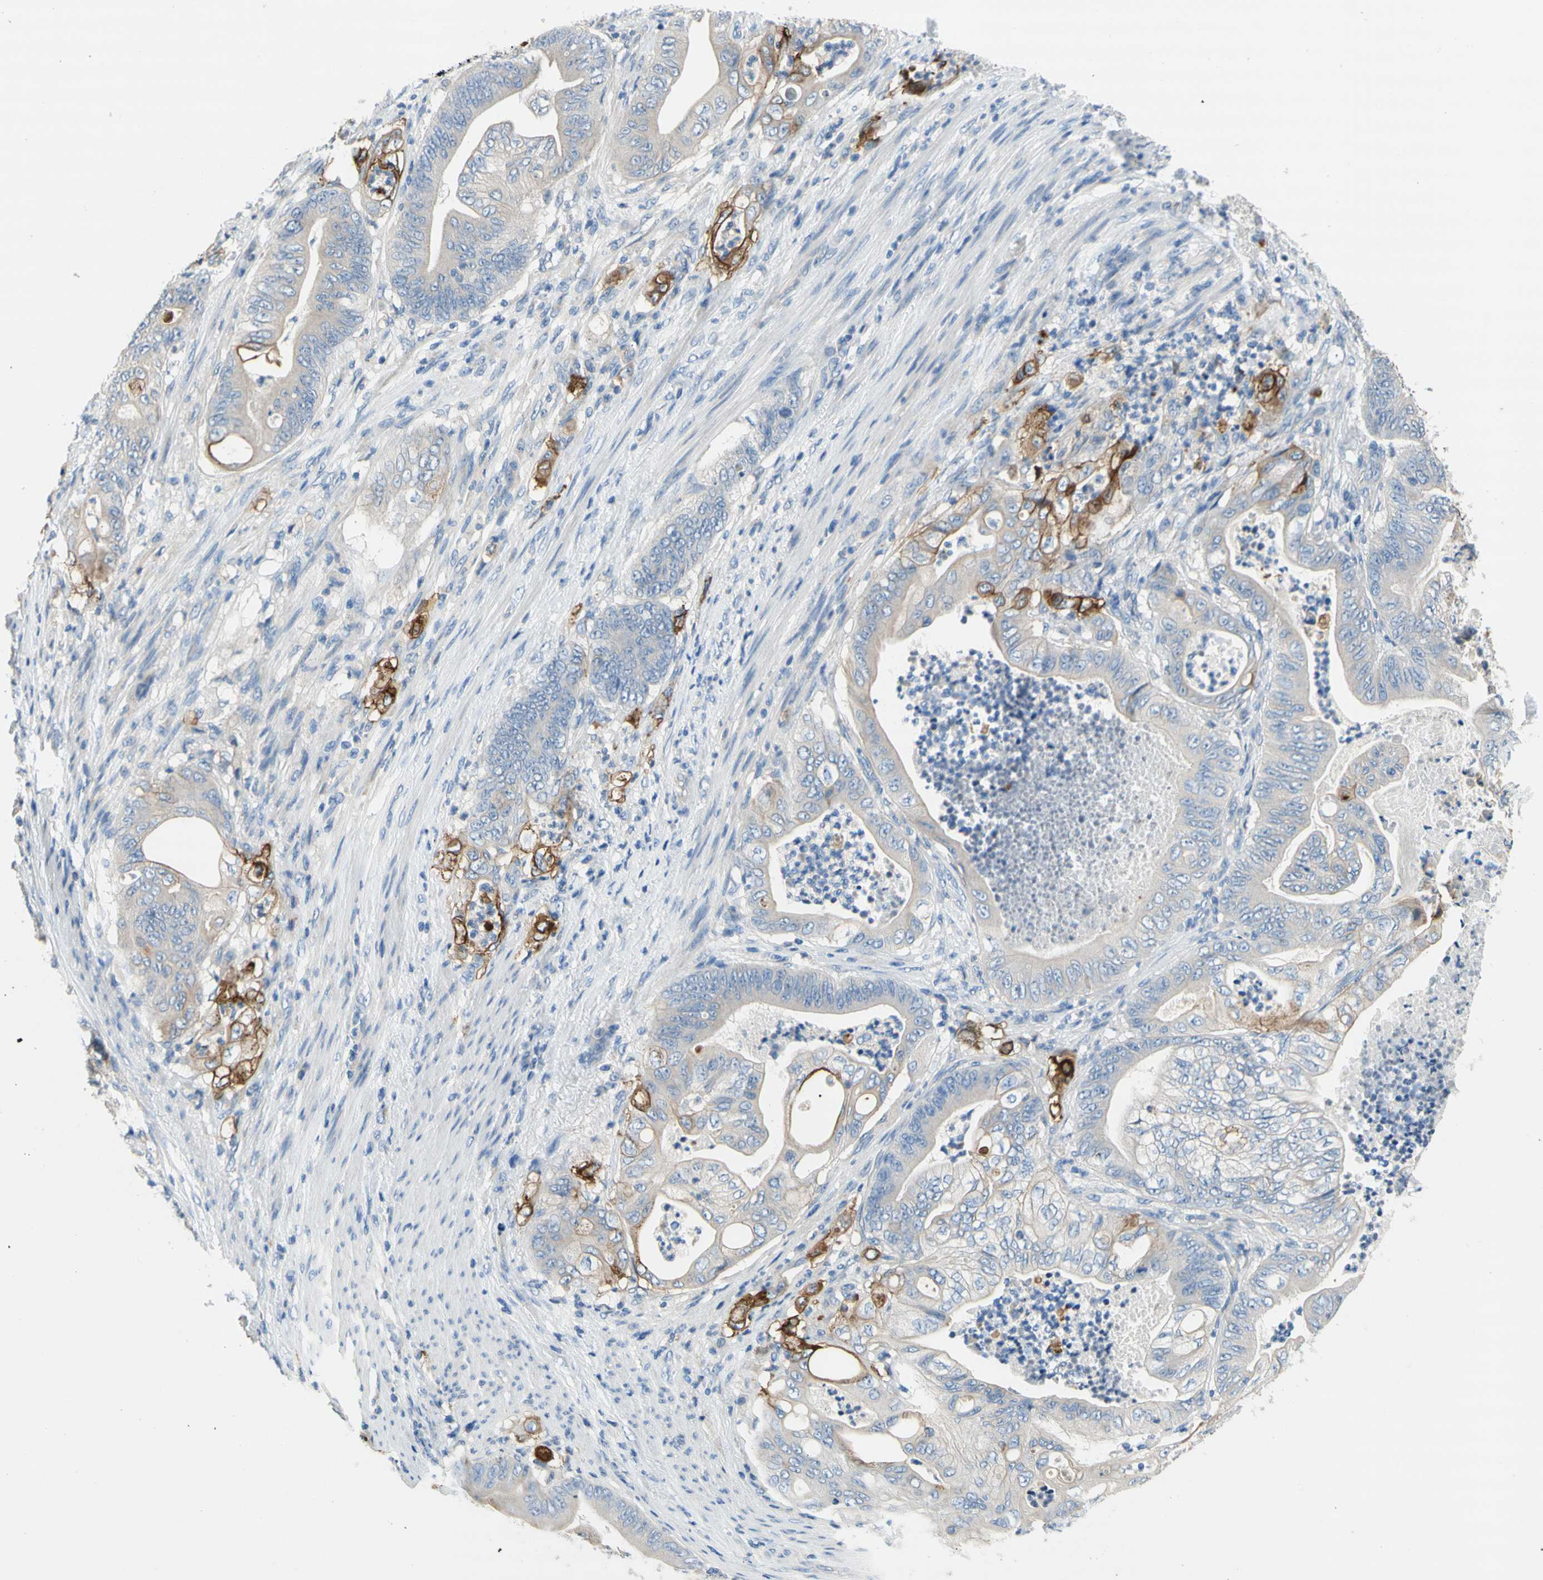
{"staining": {"intensity": "strong", "quantity": "<25%", "location": "cytoplasmic/membranous"}, "tissue": "stomach cancer", "cell_type": "Tumor cells", "image_type": "cancer", "snomed": [{"axis": "morphology", "description": "Adenocarcinoma, NOS"}, {"axis": "topography", "description": "Stomach"}], "caption": "Immunohistochemical staining of human adenocarcinoma (stomach) shows medium levels of strong cytoplasmic/membranous protein positivity in approximately <25% of tumor cells.", "gene": "F3", "patient": {"sex": "female", "age": 73}}